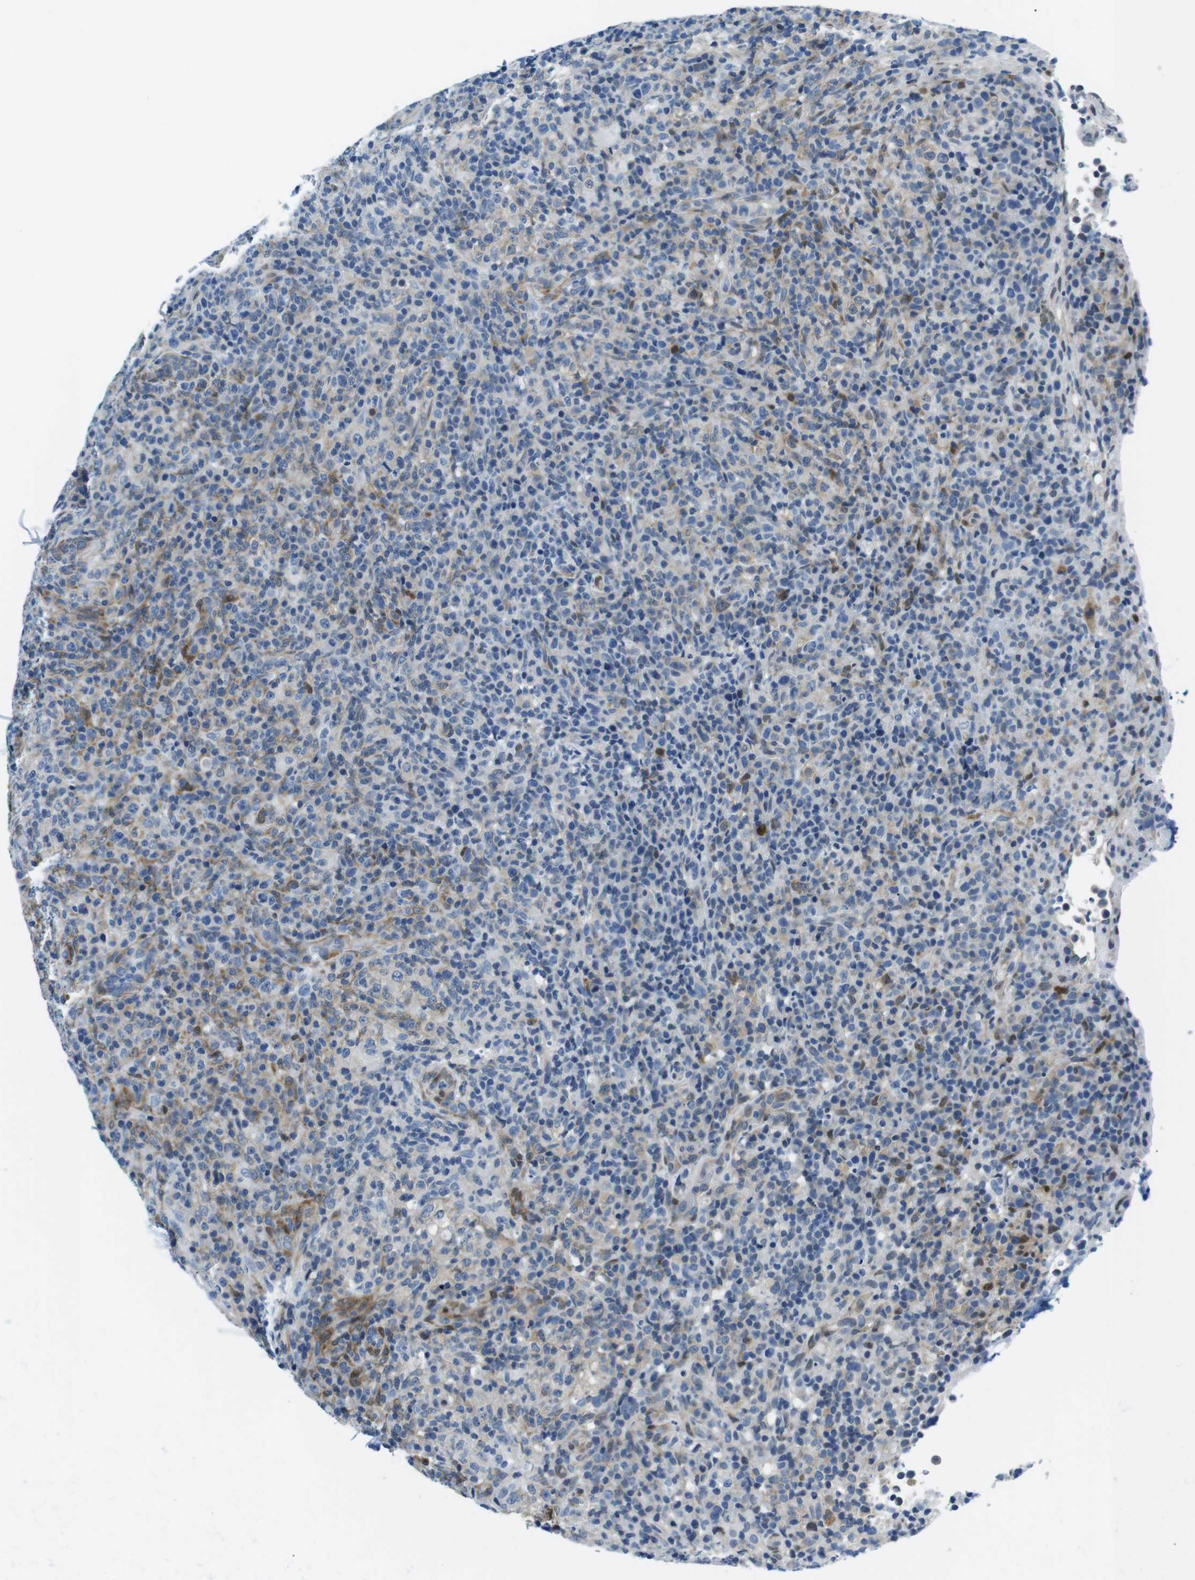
{"staining": {"intensity": "moderate", "quantity": "<25%", "location": "cytoplasmic/membranous"}, "tissue": "lymphoma", "cell_type": "Tumor cells", "image_type": "cancer", "snomed": [{"axis": "morphology", "description": "Malignant lymphoma, non-Hodgkin's type, High grade"}, {"axis": "topography", "description": "Lymph node"}], "caption": "High-grade malignant lymphoma, non-Hodgkin's type was stained to show a protein in brown. There is low levels of moderate cytoplasmic/membranous positivity in about <25% of tumor cells. (Stains: DAB in brown, nuclei in blue, Microscopy: brightfield microscopy at high magnification).", "gene": "PHLDA1", "patient": {"sex": "female", "age": 76}}